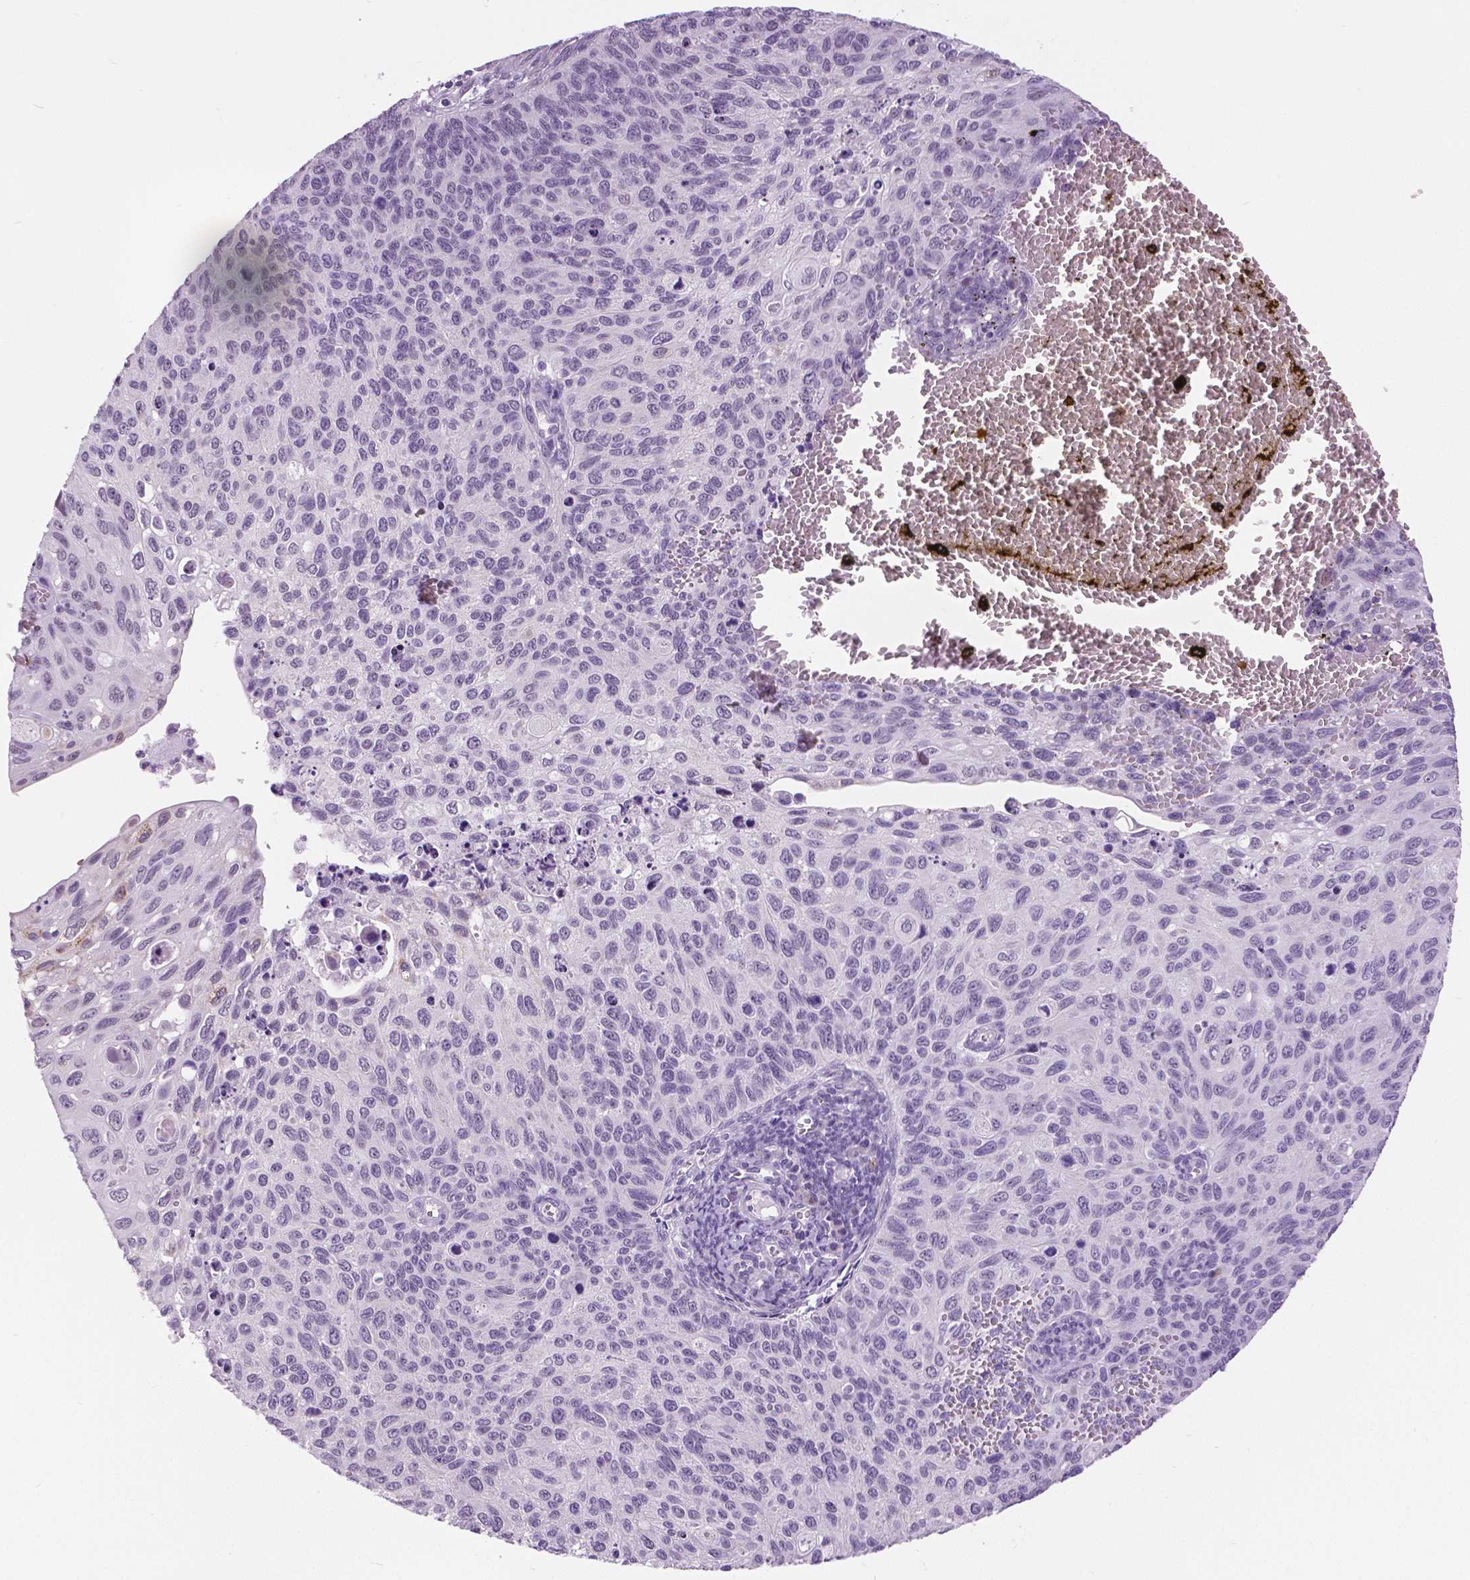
{"staining": {"intensity": "negative", "quantity": "none", "location": "none"}, "tissue": "cervical cancer", "cell_type": "Tumor cells", "image_type": "cancer", "snomed": [{"axis": "morphology", "description": "Squamous cell carcinoma, NOS"}, {"axis": "topography", "description": "Cervix"}], "caption": "Micrograph shows no protein positivity in tumor cells of cervical squamous cell carcinoma tissue. (DAB (3,3'-diaminobenzidine) IHC visualized using brightfield microscopy, high magnification).", "gene": "MYOM1", "patient": {"sex": "female", "age": 70}}